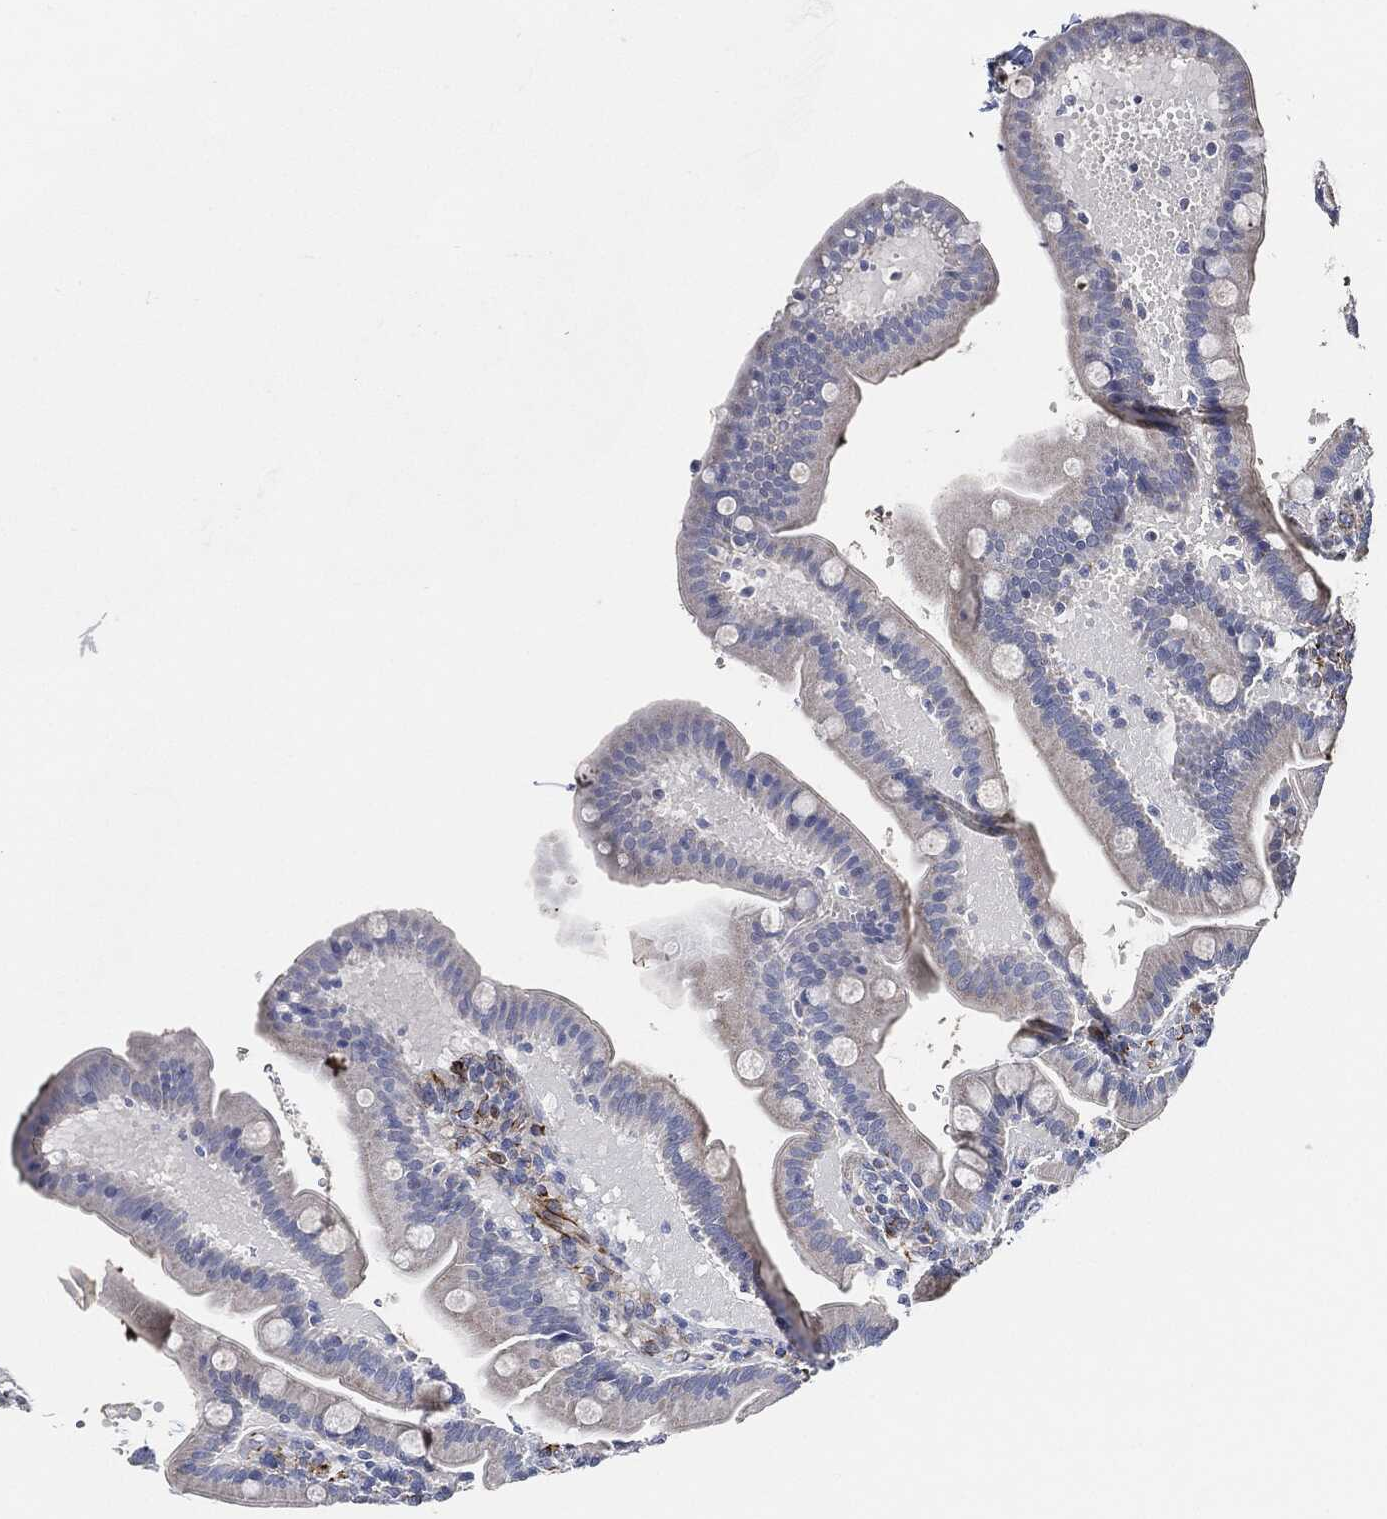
{"staining": {"intensity": "negative", "quantity": "none", "location": "none"}, "tissue": "small intestine", "cell_type": "Glandular cells", "image_type": "normal", "snomed": [{"axis": "morphology", "description": "Normal tissue, NOS"}, {"axis": "topography", "description": "Small intestine"}], "caption": "This is an immunohistochemistry (IHC) histopathology image of unremarkable human small intestine. There is no positivity in glandular cells.", "gene": "THSD1", "patient": {"sex": "male", "age": 66}}